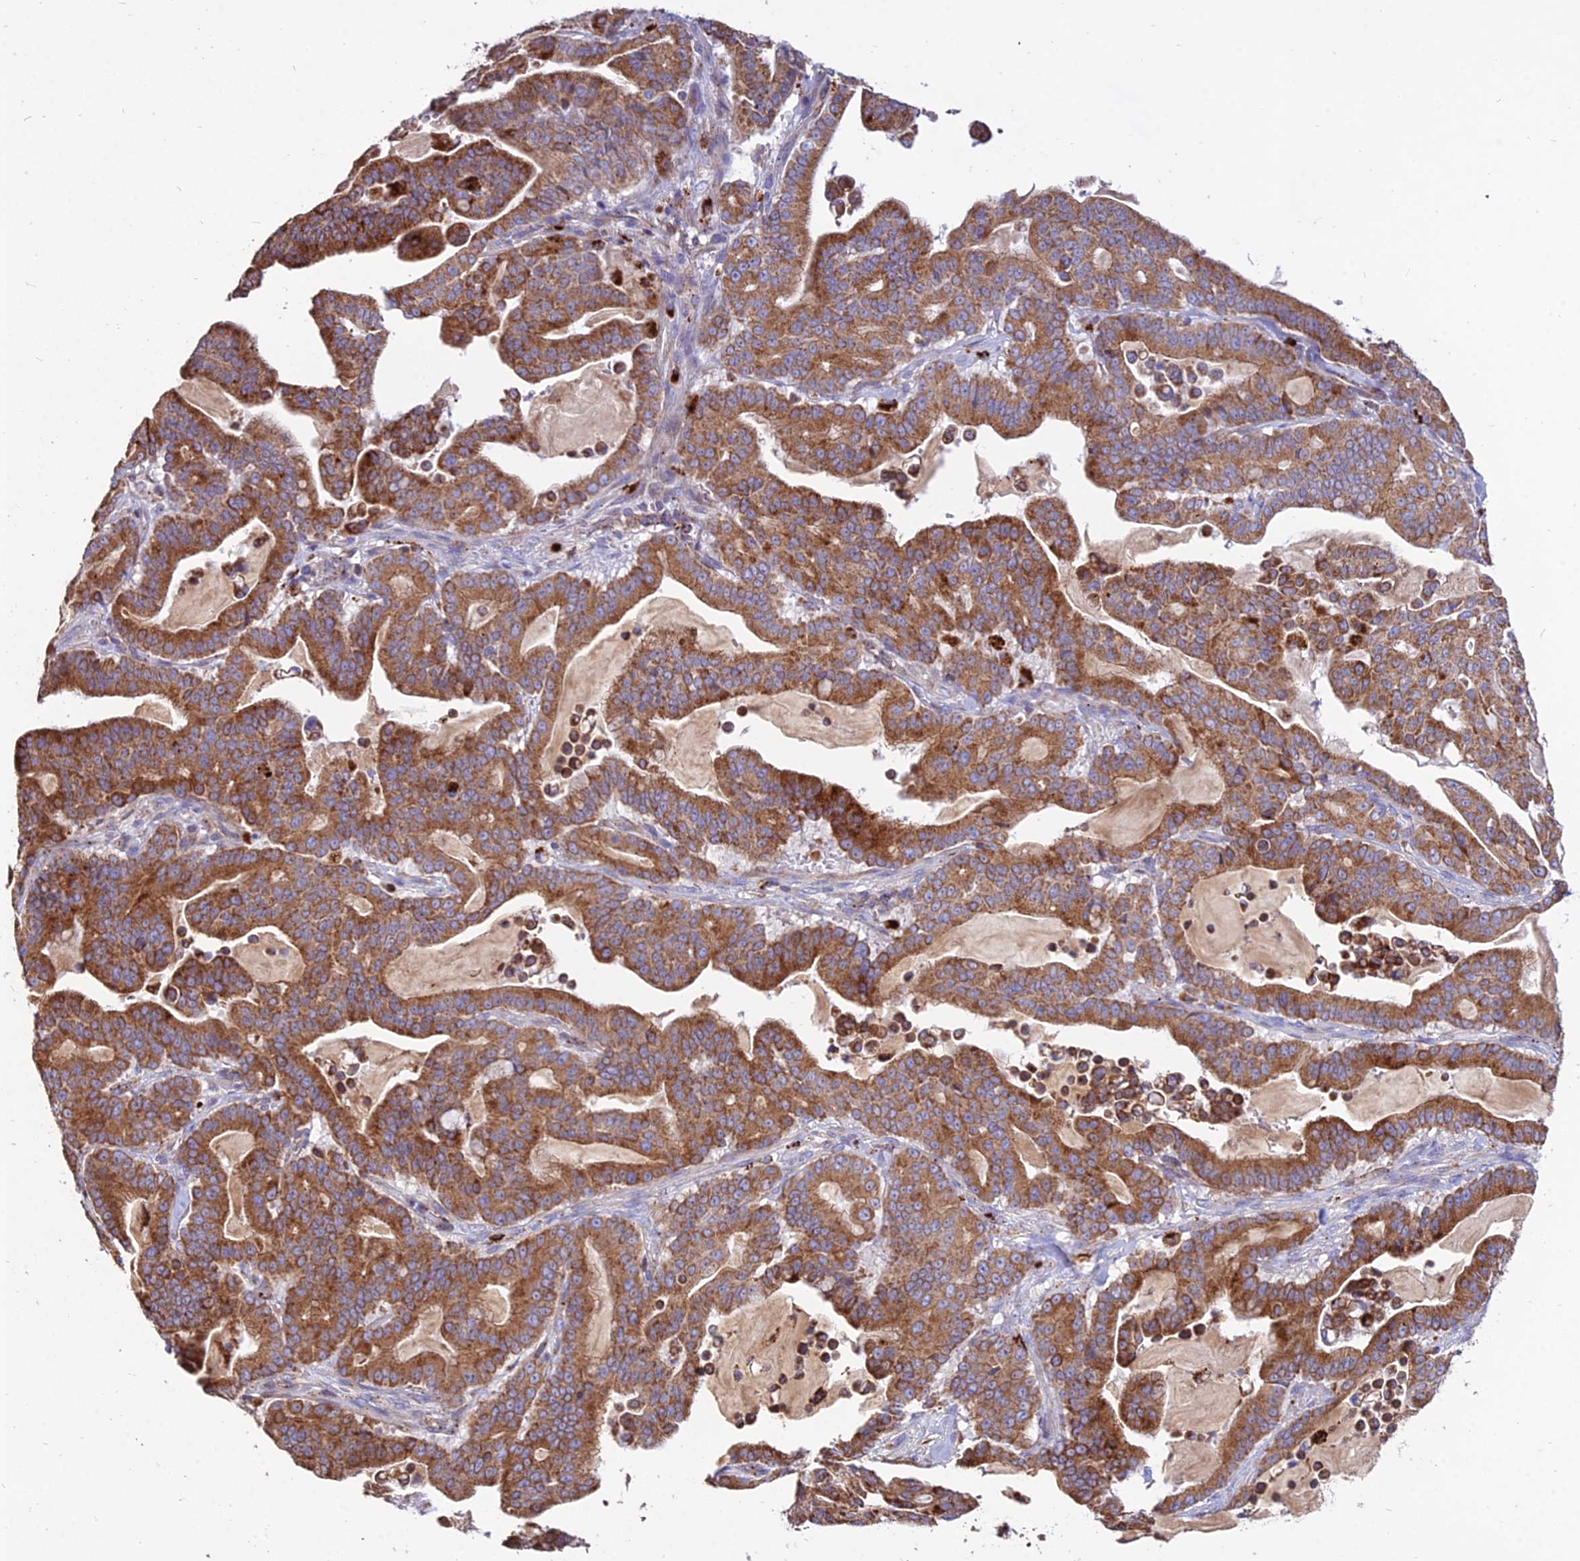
{"staining": {"intensity": "strong", "quantity": ">75%", "location": "cytoplasmic/membranous"}, "tissue": "pancreatic cancer", "cell_type": "Tumor cells", "image_type": "cancer", "snomed": [{"axis": "morphology", "description": "Adenocarcinoma, NOS"}, {"axis": "topography", "description": "Pancreas"}], "caption": "Protein expression analysis of pancreatic adenocarcinoma displays strong cytoplasmic/membranous expression in approximately >75% of tumor cells. The staining is performed using DAB brown chromogen to label protein expression. The nuclei are counter-stained blue using hematoxylin.", "gene": "PNLIPRP3", "patient": {"sex": "male", "age": 63}}